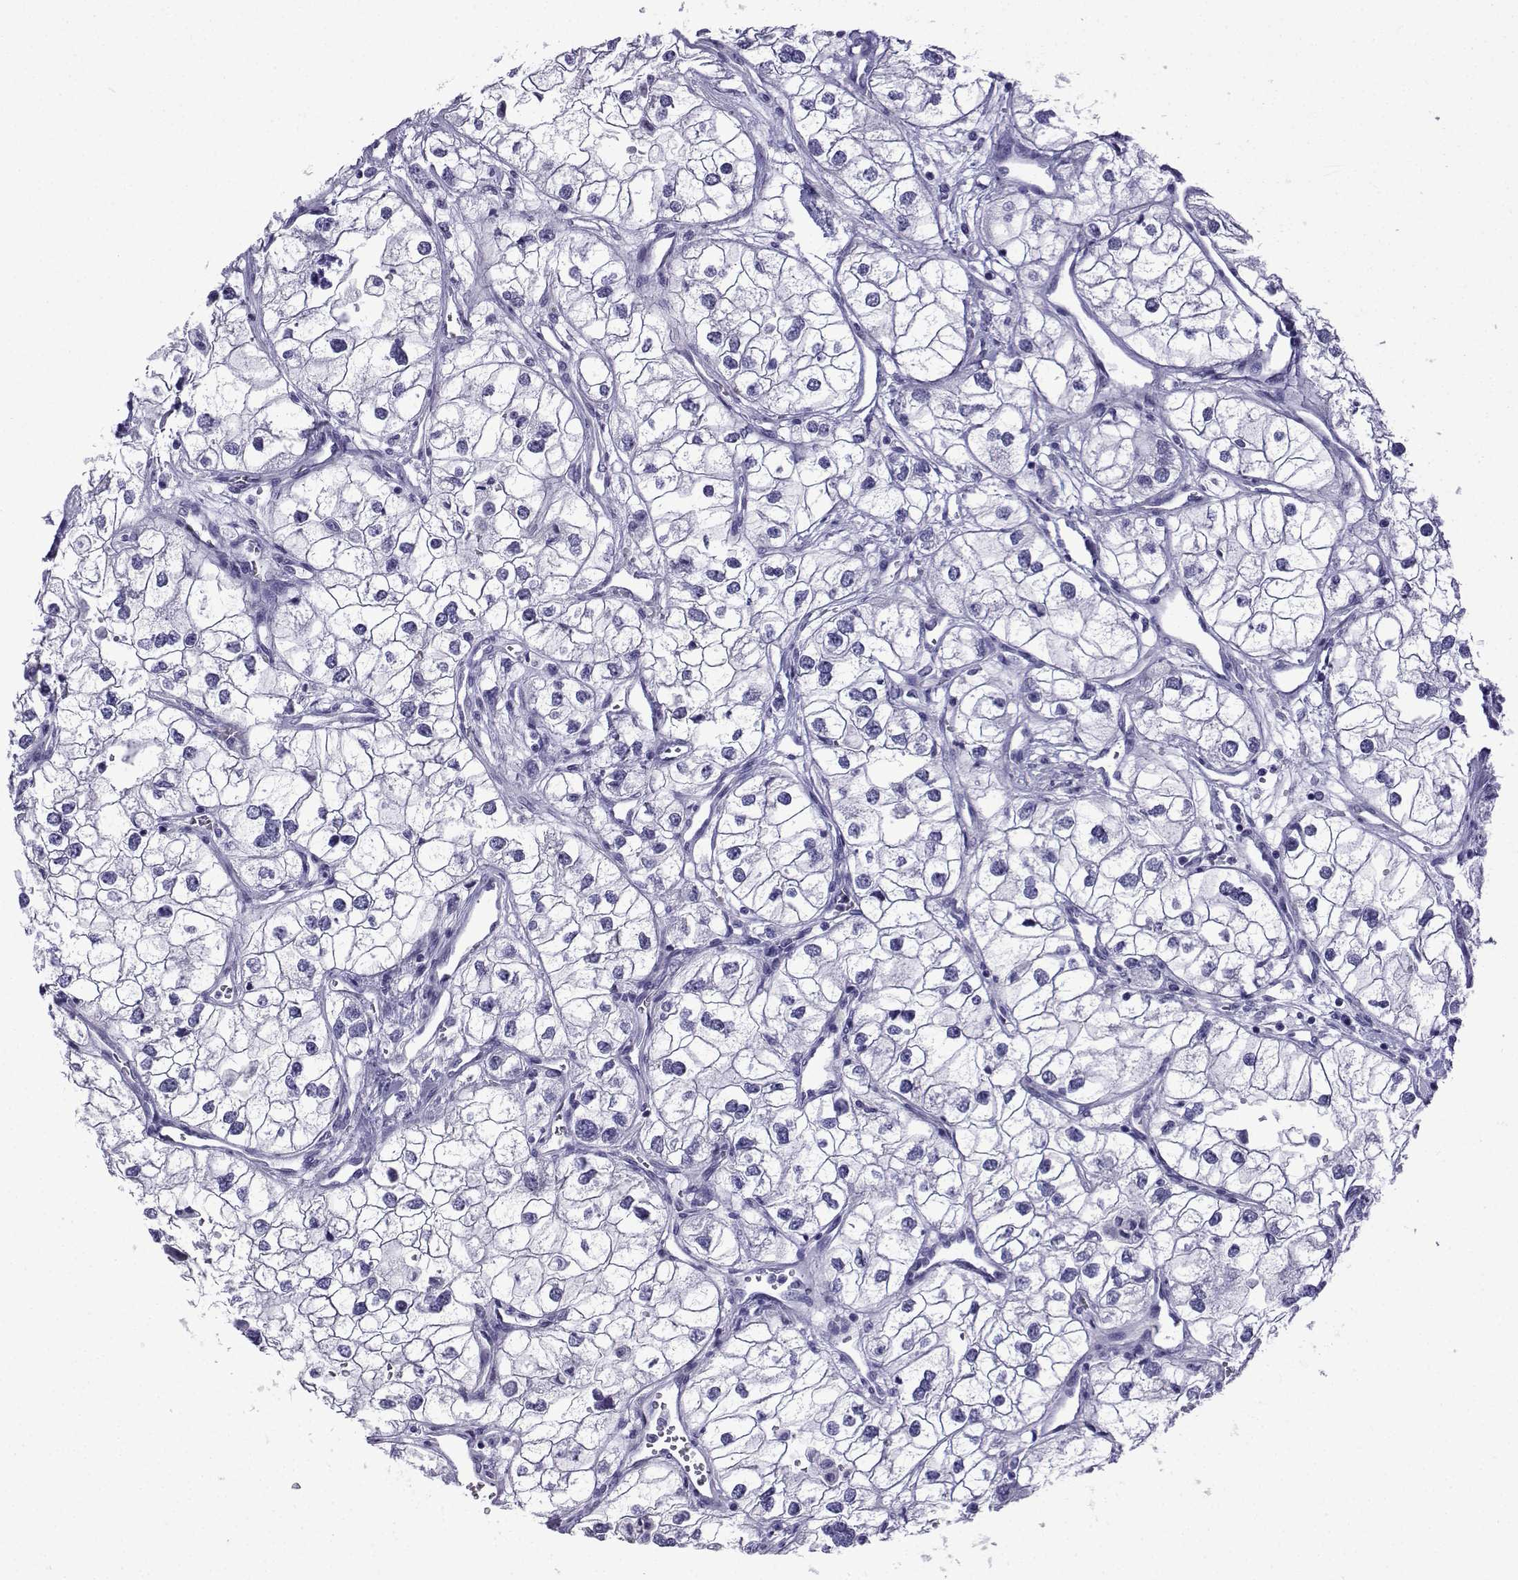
{"staining": {"intensity": "negative", "quantity": "none", "location": "none"}, "tissue": "renal cancer", "cell_type": "Tumor cells", "image_type": "cancer", "snomed": [{"axis": "morphology", "description": "Adenocarcinoma, NOS"}, {"axis": "topography", "description": "Kidney"}], "caption": "Human renal adenocarcinoma stained for a protein using immunohistochemistry (IHC) exhibits no expression in tumor cells.", "gene": "KCNF1", "patient": {"sex": "male", "age": 59}}